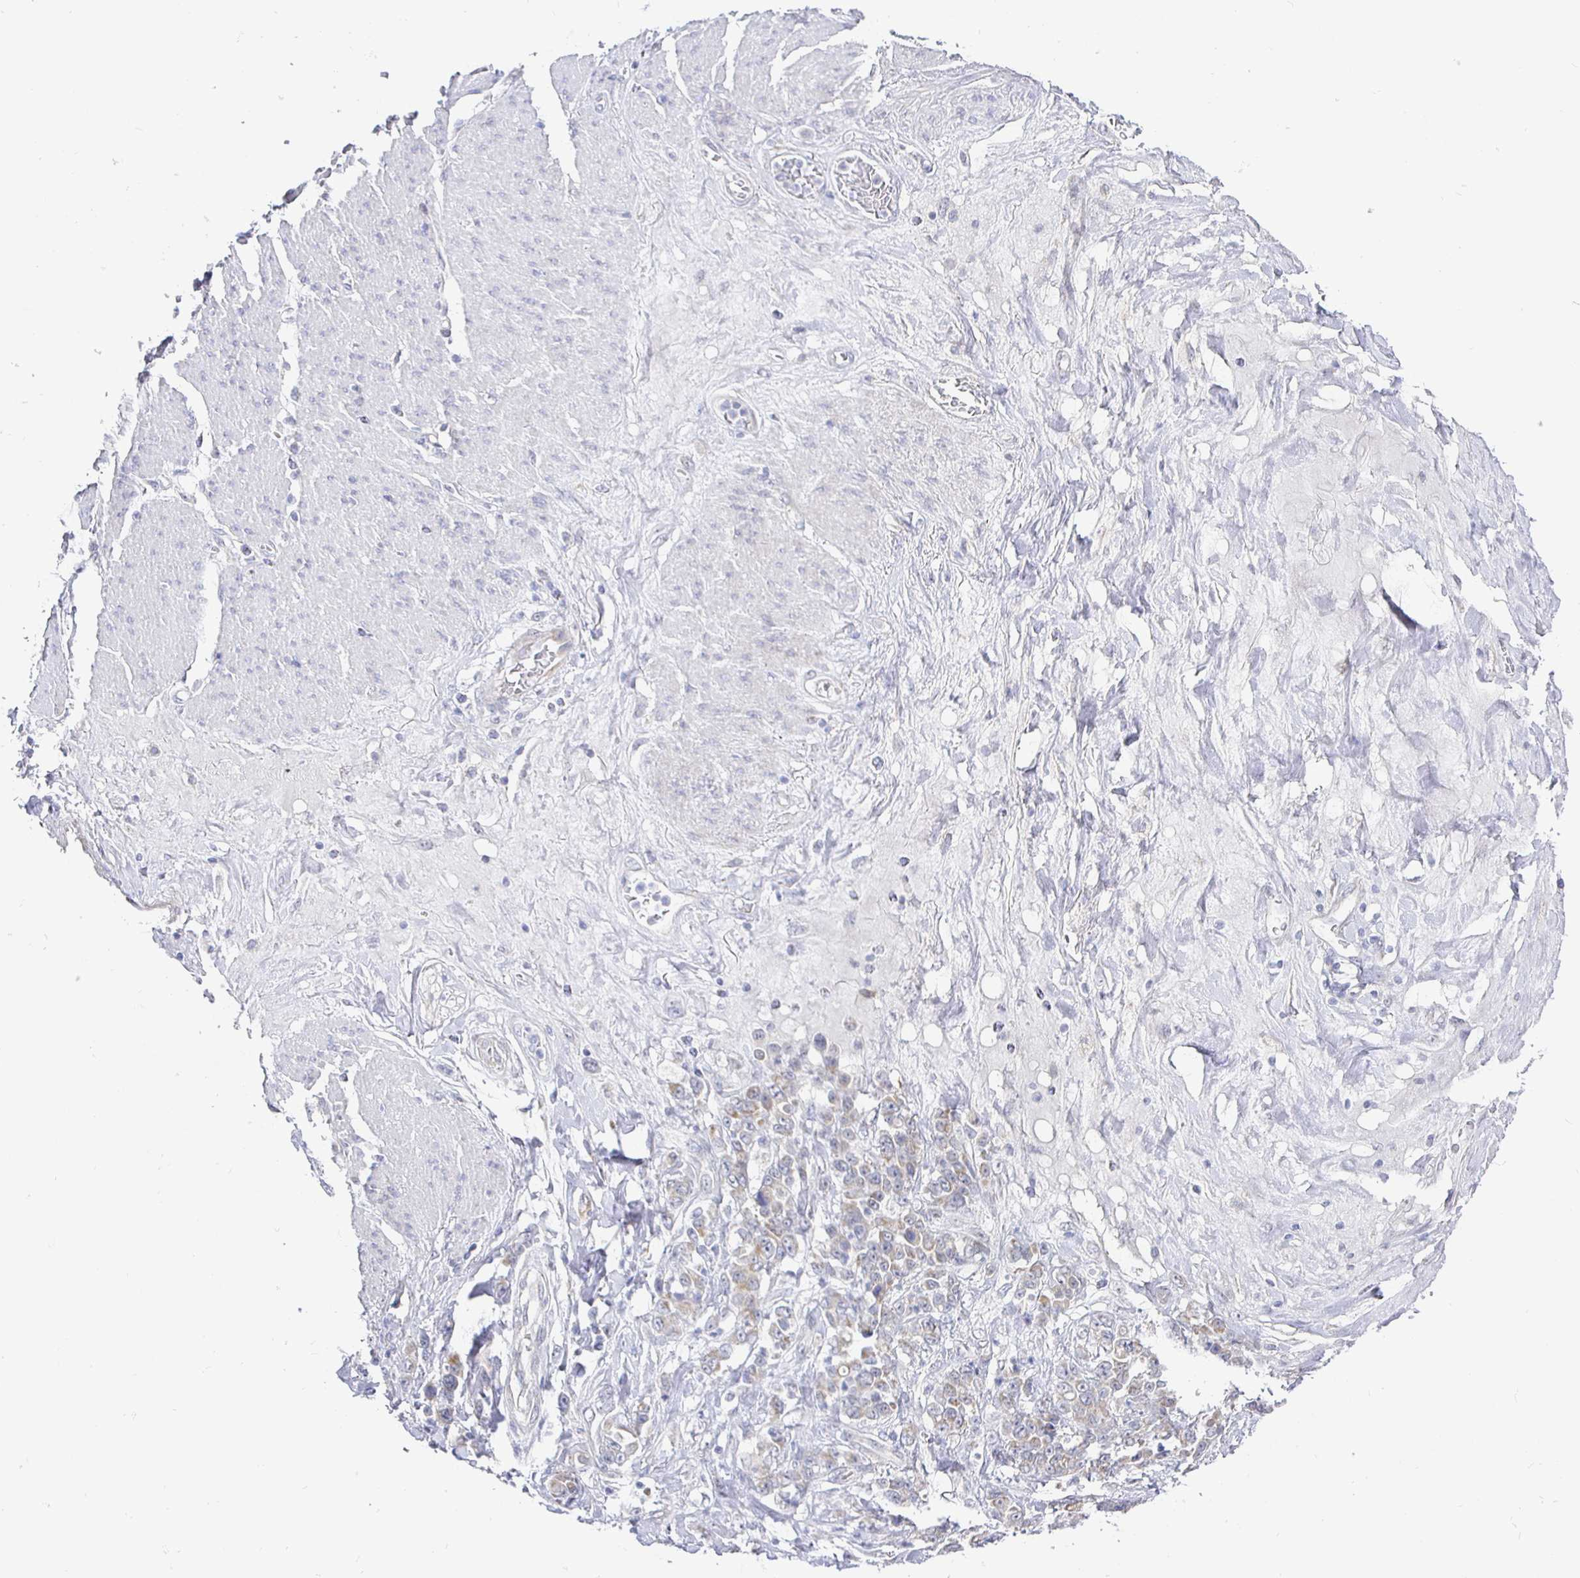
{"staining": {"intensity": "weak", "quantity": "25%-75%", "location": "cytoplasmic/membranous"}, "tissue": "stomach cancer", "cell_type": "Tumor cells", "image_type": "cancer", "snomed": [{"axis": "morphology", "description": "Adenocarcinoma, NOS"}, {"axis": "topography", "description": "Stomach"}], "caption": "Protein expression analysis of human stomach adenocarcinoma reveals weak cytoplasmic/membranous positivity in about 25%-75% of tumor cells.", "gene": "CIT", "patient": {"sex": "female", "age": 79}}